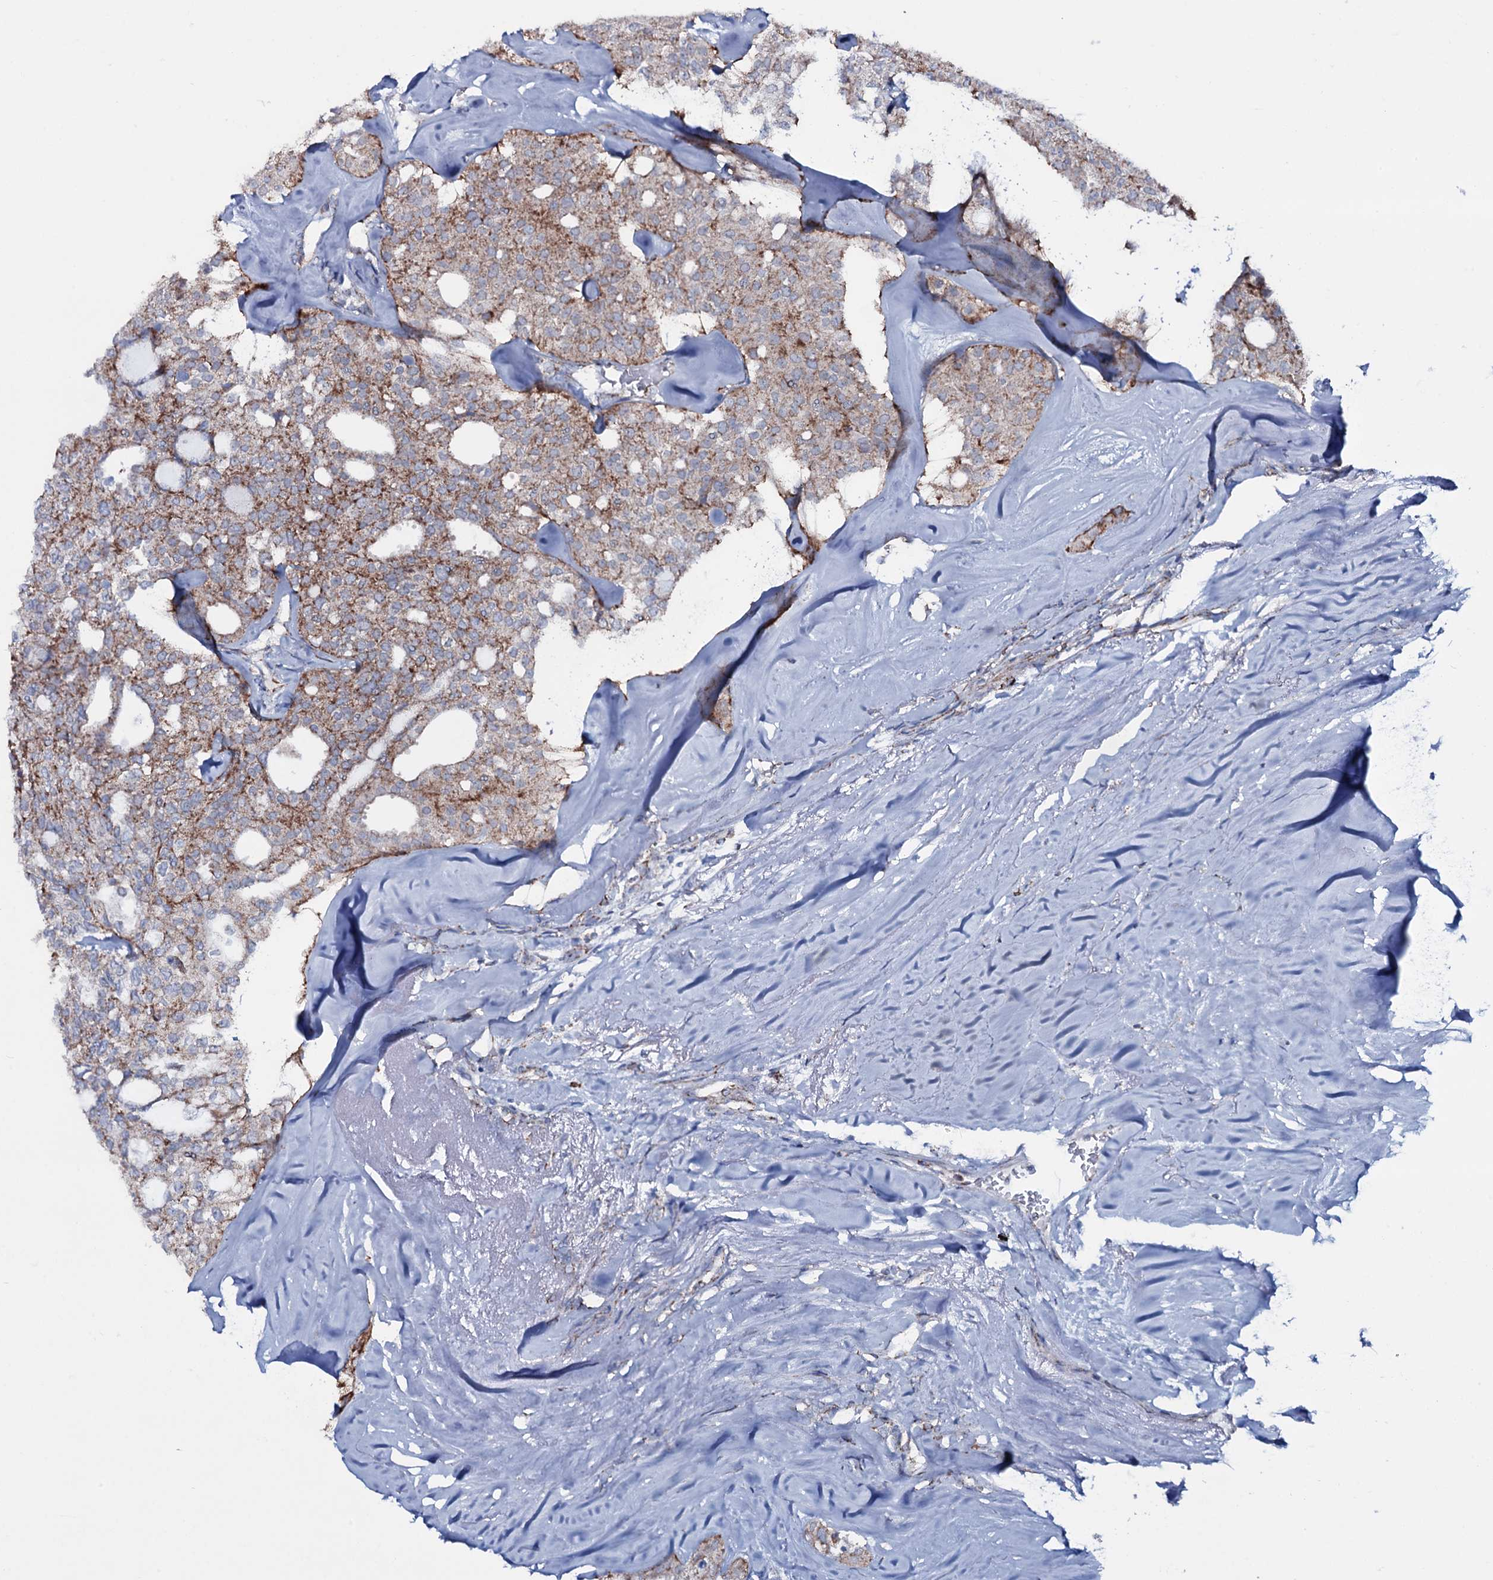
{"staining": {"intensity": "moderate", "quantity": ">75%", "location": "cytoplasmic/membranous"}, "tissue": "thyroid cancer", "cell_type": "Tumor cells", "image_type": "cancer", "snomed": [{"axis": "morphology", "description": "Follicular adenoma carcinoma, NOS"}, {"axis": "topography", "description": "Thyroid gland"}], "caption": "Thyroid cancer (follicular adenoma carcinoma) stained with a protein marker shows moderate staining in tumor cells.", "gene": "MRPS35", "patient": {"sex": "male", "age": 75}}